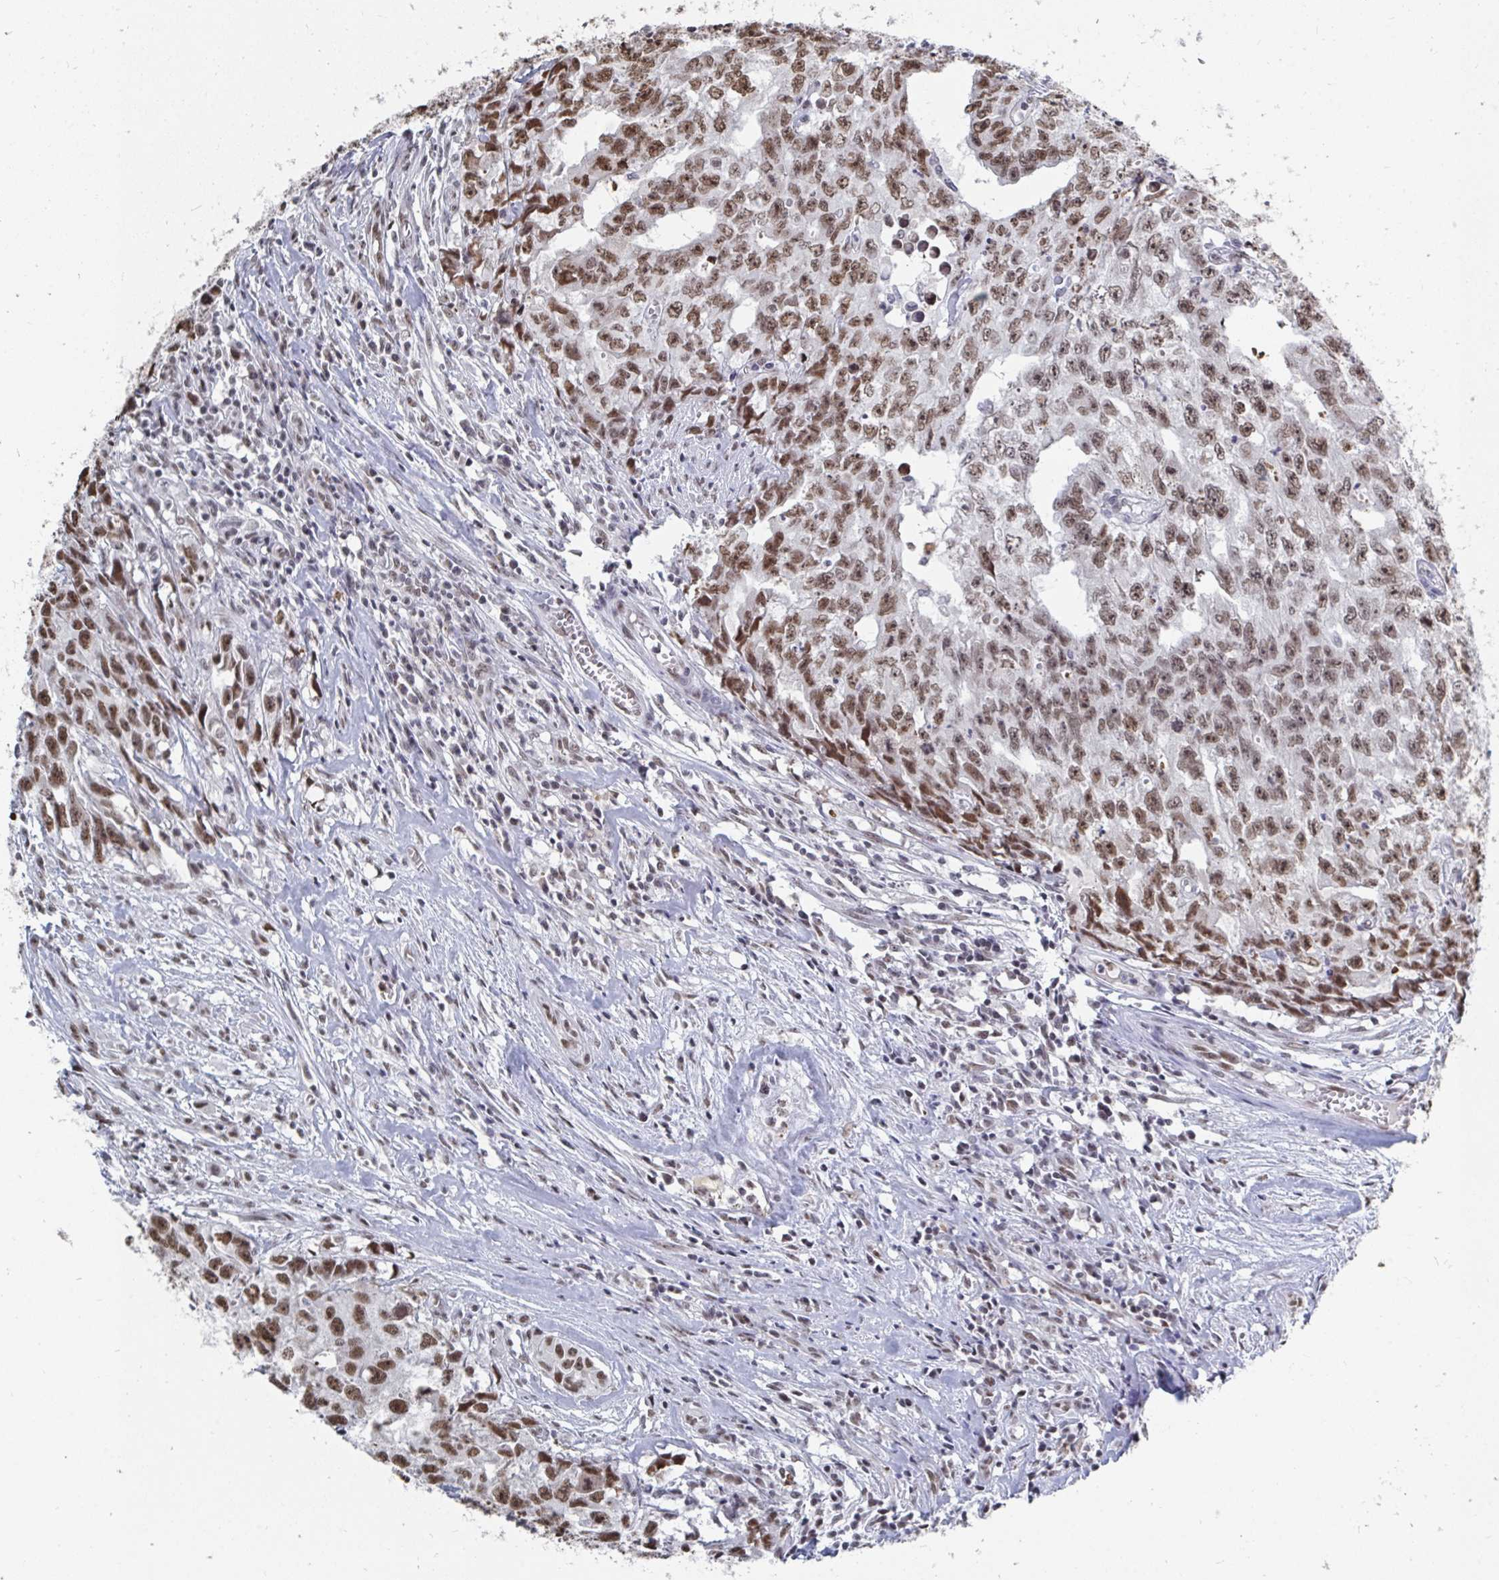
{"staining": {"intensity": "moderate", "quantity": ">75%", "location": "nuclear"}, "tissue": "testis cancer", "cell_type": "Tumor cells", "image_type": "cancer", "snomed": [{"axis": "morphology", "description": "Carcinoma, Embryonal, NOS"}, {"axis": "morphology", "description": "Teratoma, malignant, NOS"}, {"axis": "topography", "description": "Testis"}], "caption": "Human testis cancer (embryonal carcinoma) stained for a protein (brown) displays moderate nuclear positive positivity in about >75% of tumor cells.", "gene": "TRIP12", "patient": {"sex": "male", "age": 24}}